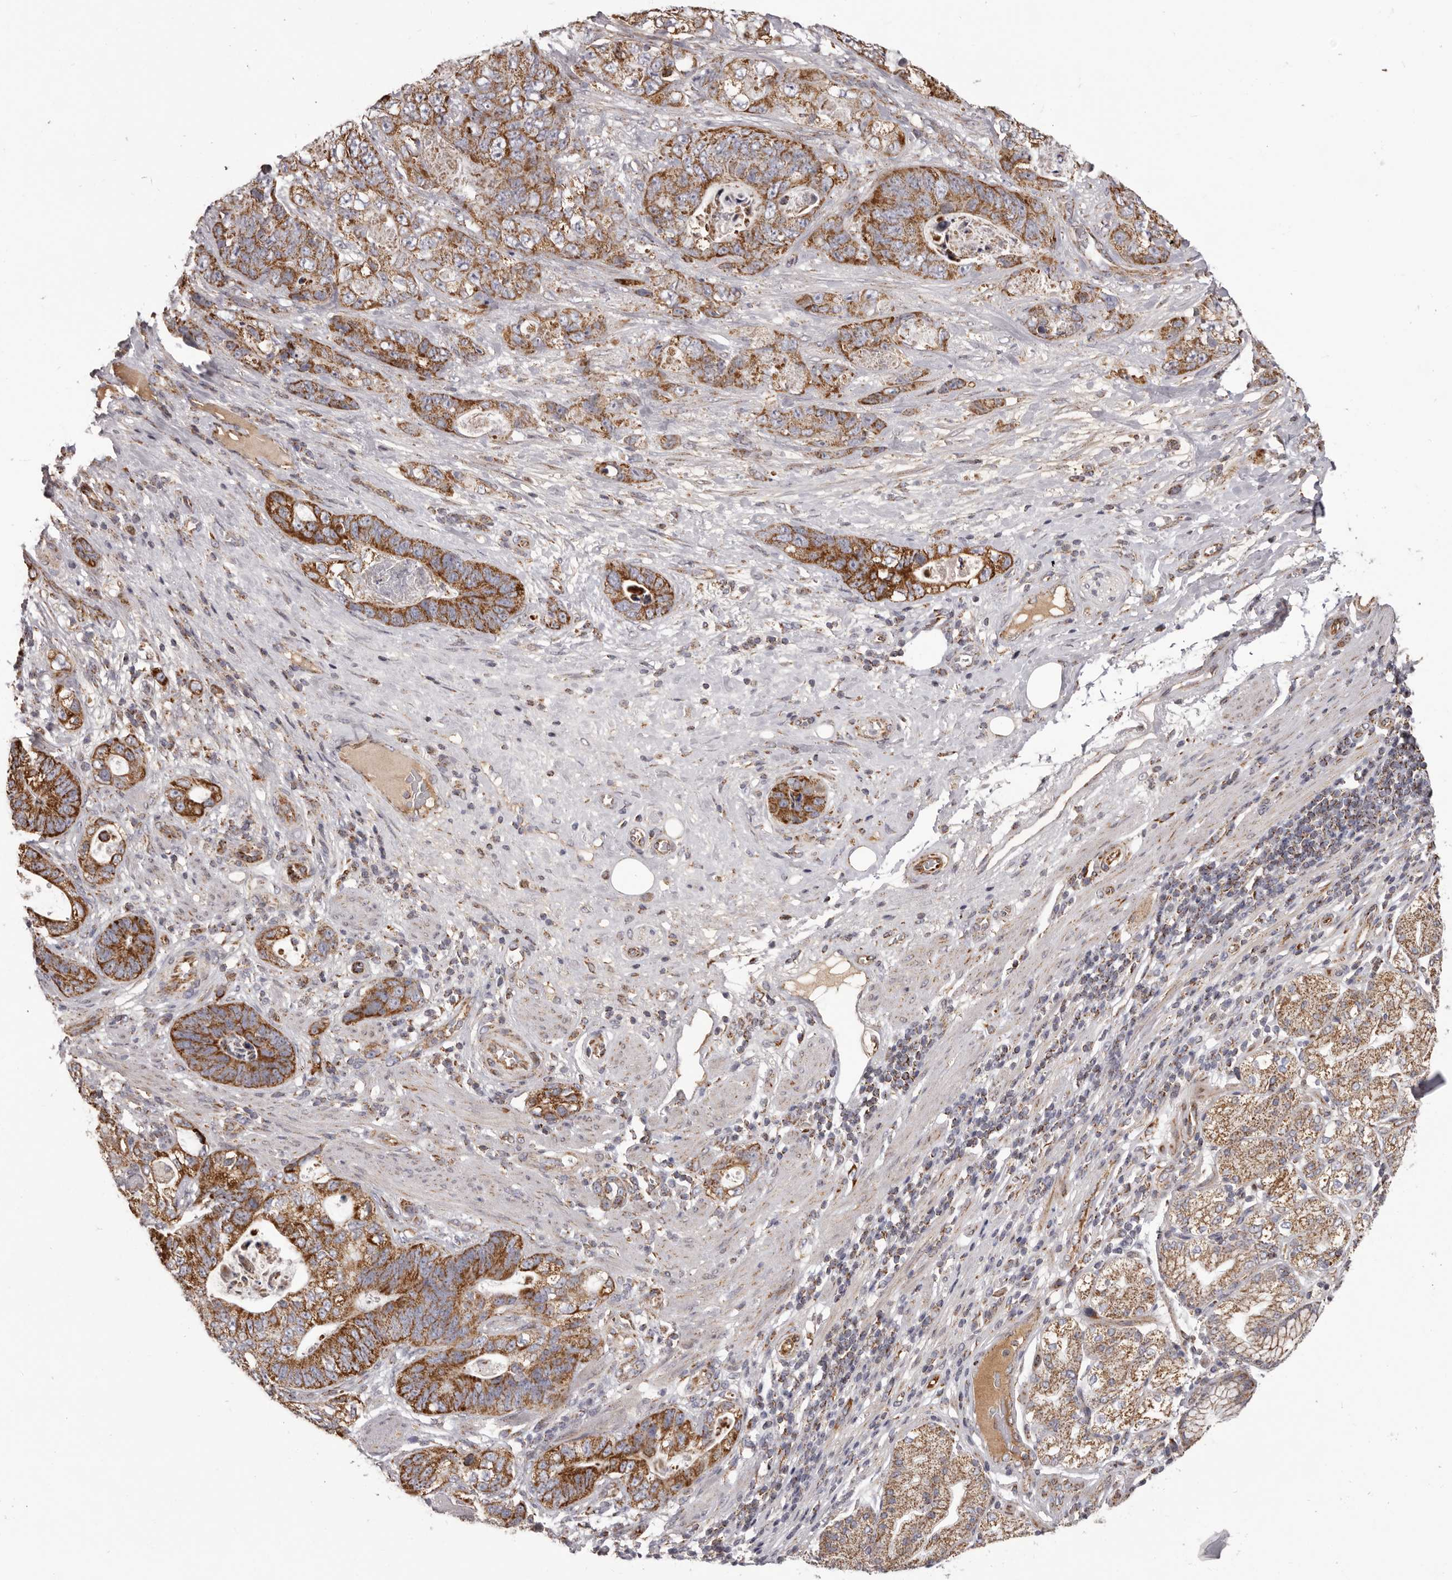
{"staining": {"intensity": "strong", "quantity": ">75%", "location": "cytoplasmic/membranous"}, "tissue": "stomach cancer", "cell_type": "Tumor cells", "image_type": "cancer", "snomed": [{"axis": "morphology", "description": "Normal tissue, NOS"}, {"axis": "morphology", "description": "Adenocarcinoma, NOS"}, {"axis": "topography", "description": "Stomach"}], "caption": "Stomach adenocarcinoma stained with immunohistochemistry (IHC) shows strong cytoplasmic/membranous expression in about >75% of tumor cells.", "gene": "CHRM2", "patient": {"sex": "female", "age": 89}}